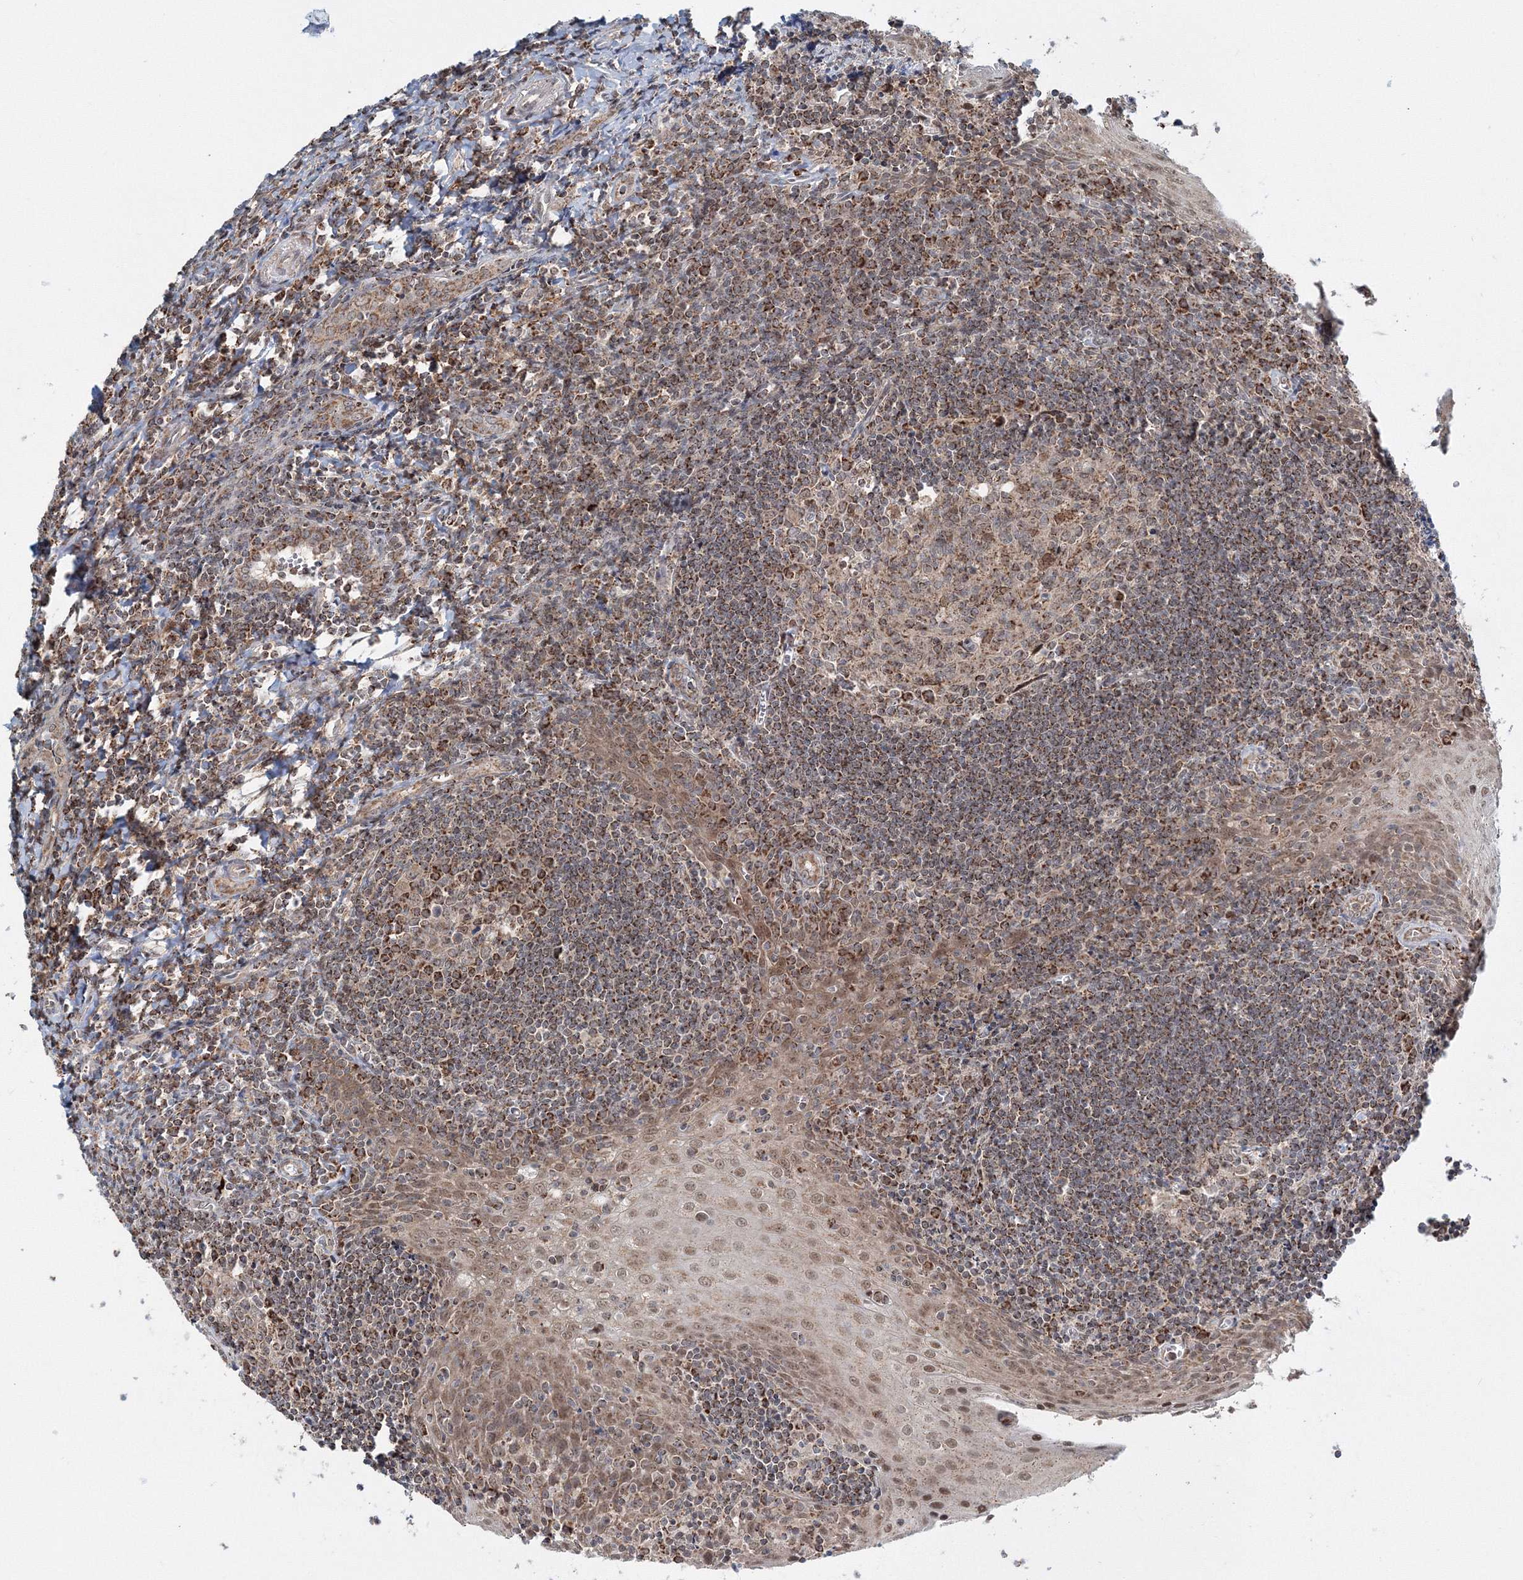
{"staining": {"intensity": "moderate", "quantity": ">75%", "location": "cytoplasmic/membranous"}, "tissue": "tonsil", "cell_type": "Germinal center cells", "image_type": "normal", "snomed": [{"axis": "morphology", "description": "Normal tissue, NOS"}, {"axis": "topography", "description": "Tonsil"}], "caption": "Brown immunohistochemical staining in normal tonsil demonstrates moderate cytoplasmic/membranous expression in about >75% of germinal center cells. The staining was performed using DAB to visualize the protein expression in brown, while the nuclei were stained in blue with hematoxylin (Magnification: 20x).", "gene": "PSMD6", "patient": {"sex": "male", "age": 27}}